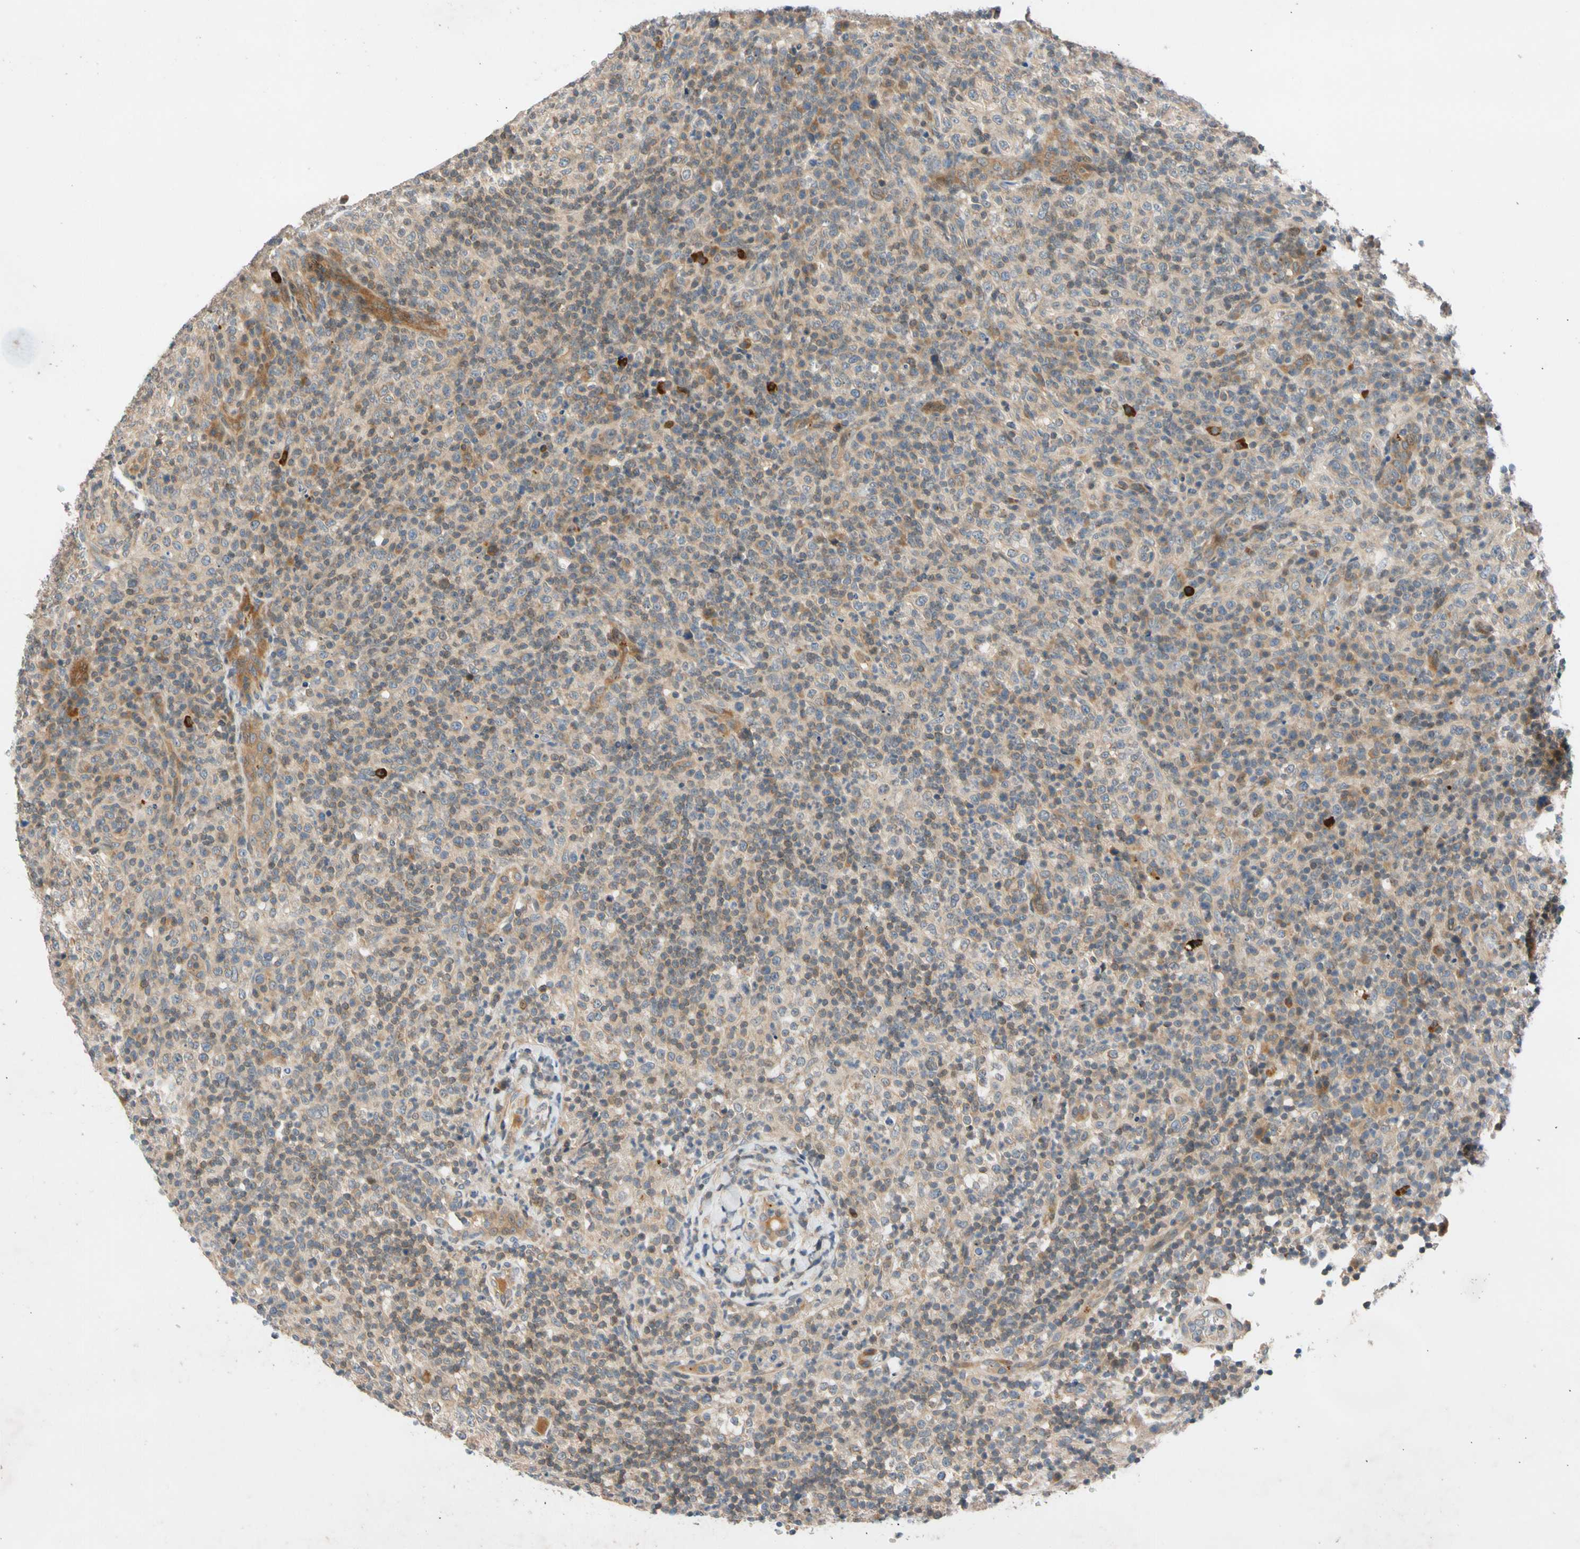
{"staining": {"intensity": "moderate", "quantity": "<25%", "location": "cytoplasmic/membranous"}, "tissue": "lymphoma", "cell_type": "Tumor cells", "image_type": "cancer", "snomed": [{"axis": "morphology", "description": "Malignant lymphoma, non-Hodgkin's type, High grade"}, {"axis": "topography", "description": "Lymph node"}], "caption": "Tumor cells display moderate cytoplasmic/membranous expression in approximately <25% of cells in high-grade malignant lymphoma, non-Hodgkin's type. Nuclei are stained in blue.", "gene": "CNST", "patient": {"sex": "female", "age": 76}}